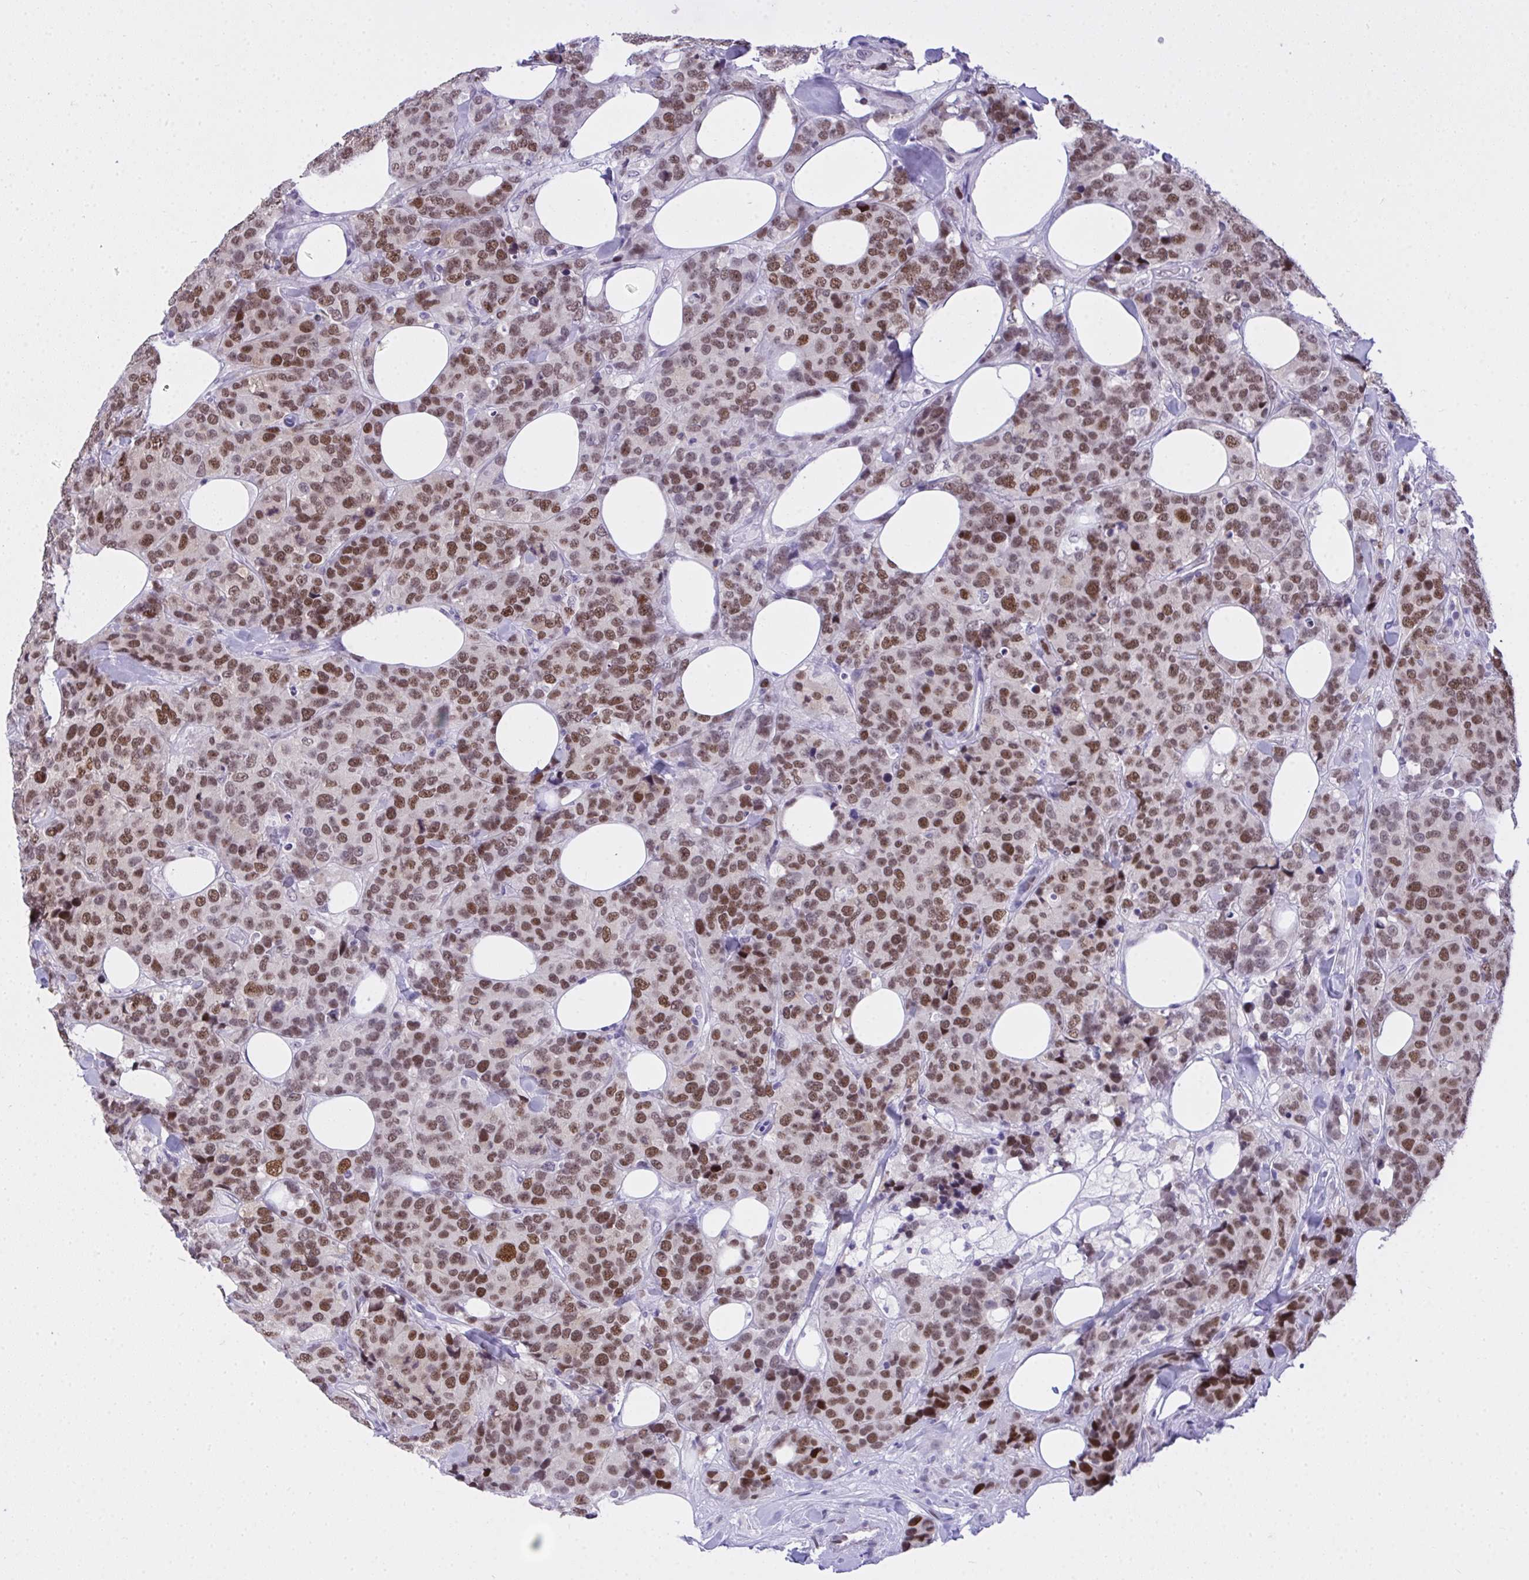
{"staining": {"intensity": "moderate", "quantity": ">75%", "location": "nuclear"}, "tissue": "breast cancer", "cell_type": "Tumor cells", "image_type": "cancer", "snomed": [{"axis": "morphology", "description": "Lobular carcinoma"}, {"axis": "topography", "description": "Breast"}], "caption": "This image shows immunohistochemistry (IHC) staining of human breast cancer, with medium moderate nuclear expression in approximately >75% of tumor cells.", "gene": "TEAD4", "patient": {"sex": "female", "age": 59}}